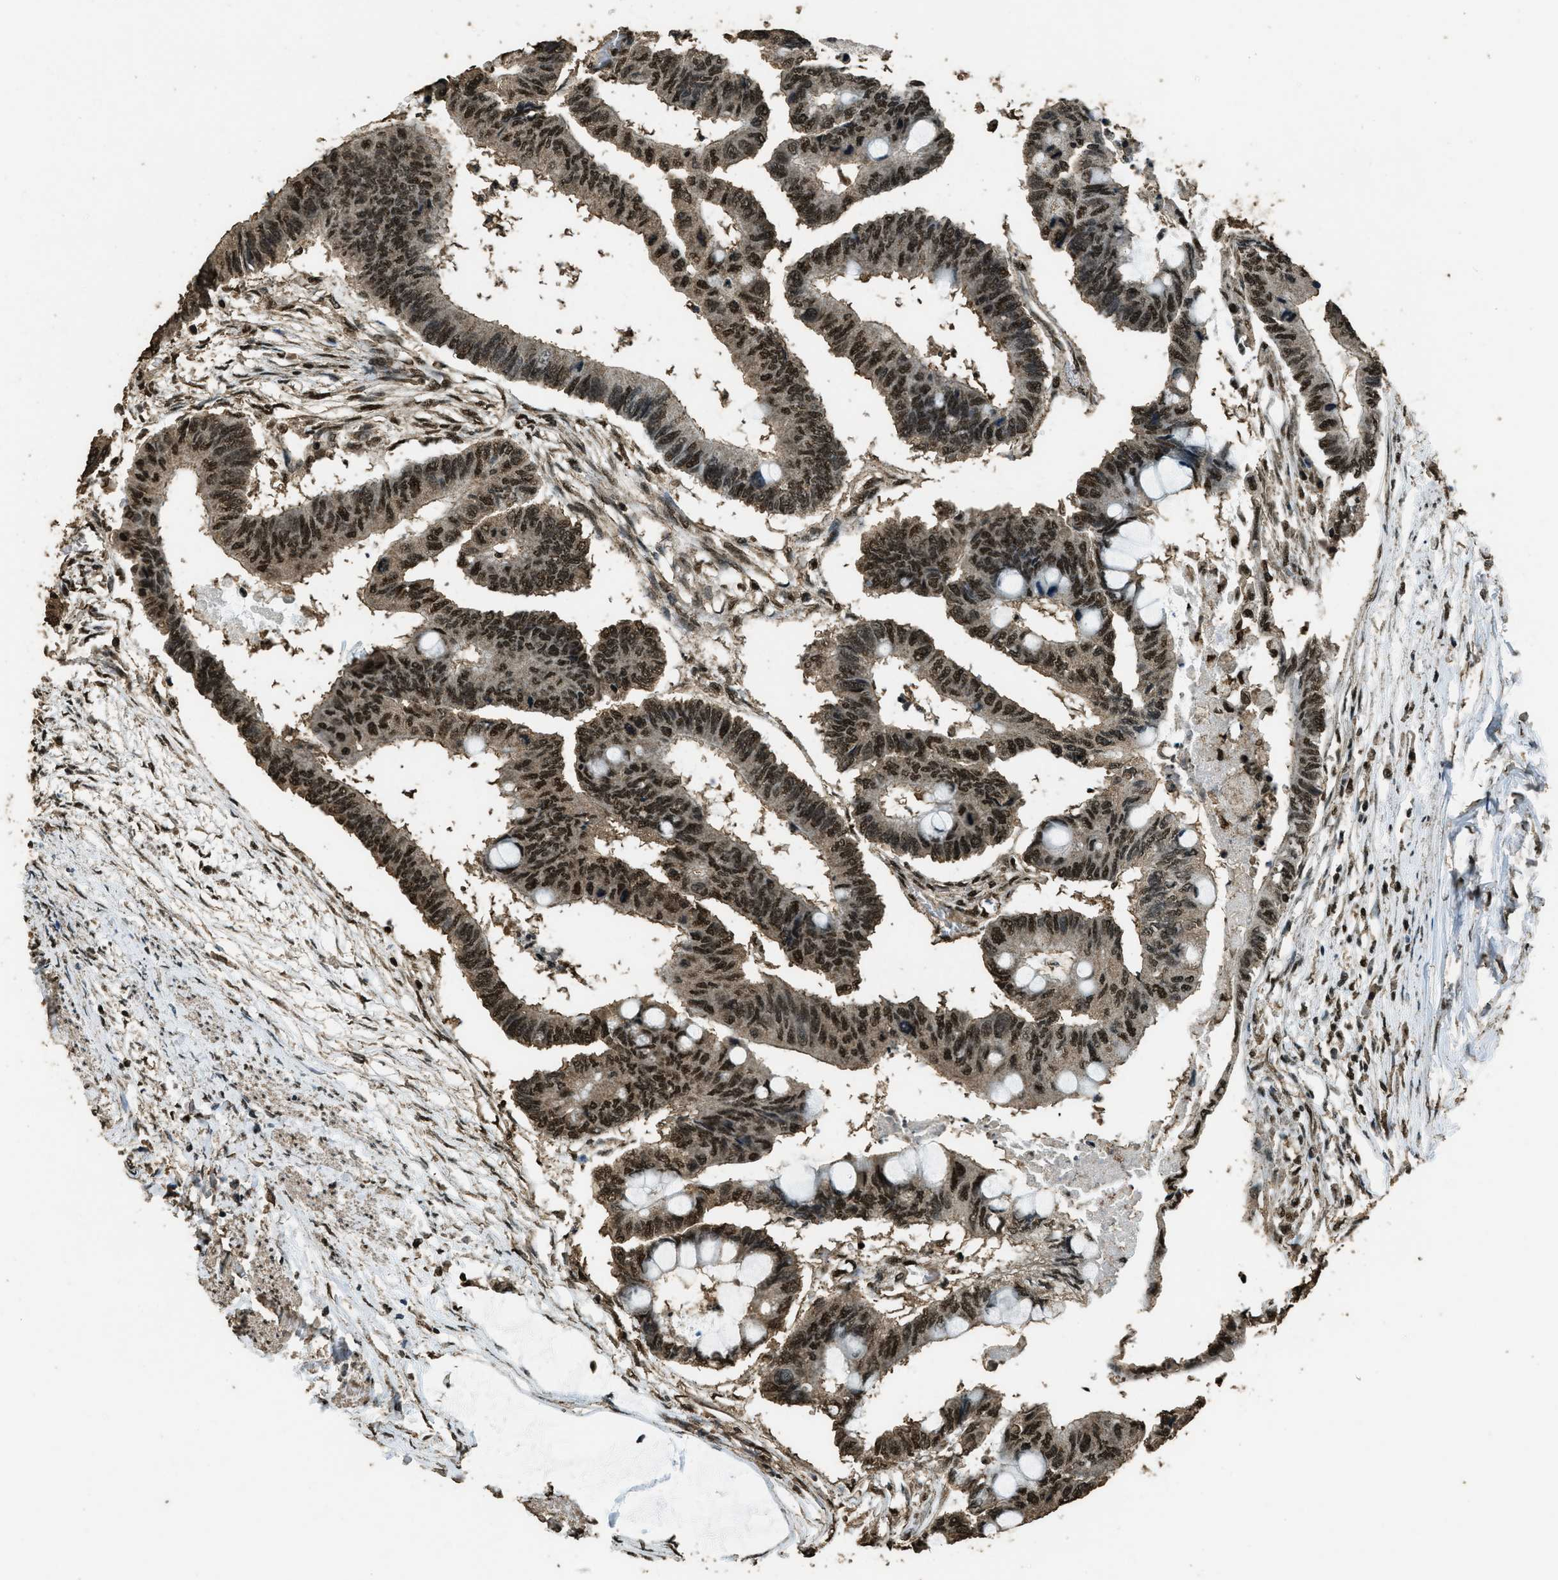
{"staining": {"intensity": "strong", "quantity": ">75%", "location": "nuclear"}, "tissue": "colorectal cancer", "cell_type": "Tumor cells", "image_type": "cancer", "snomed": [{"axis": "morphology", "description": "Normal tissue, NOS"}, {"axis": "morphology", "description": "Adenocarcinoma, NOS"}, {"axis": "topography", "description": "Rectum"}, {"axis": "topography", "description": "Peripheral nerve tissue"}], "caption": "Immunohistochemical staining of human colorectal adenocarcinoma exhibits strong nuclear protein staining in approximately >75% of tumor cells.", "gene": "MYB", "patient": {"sex": "male", "age": 92}}